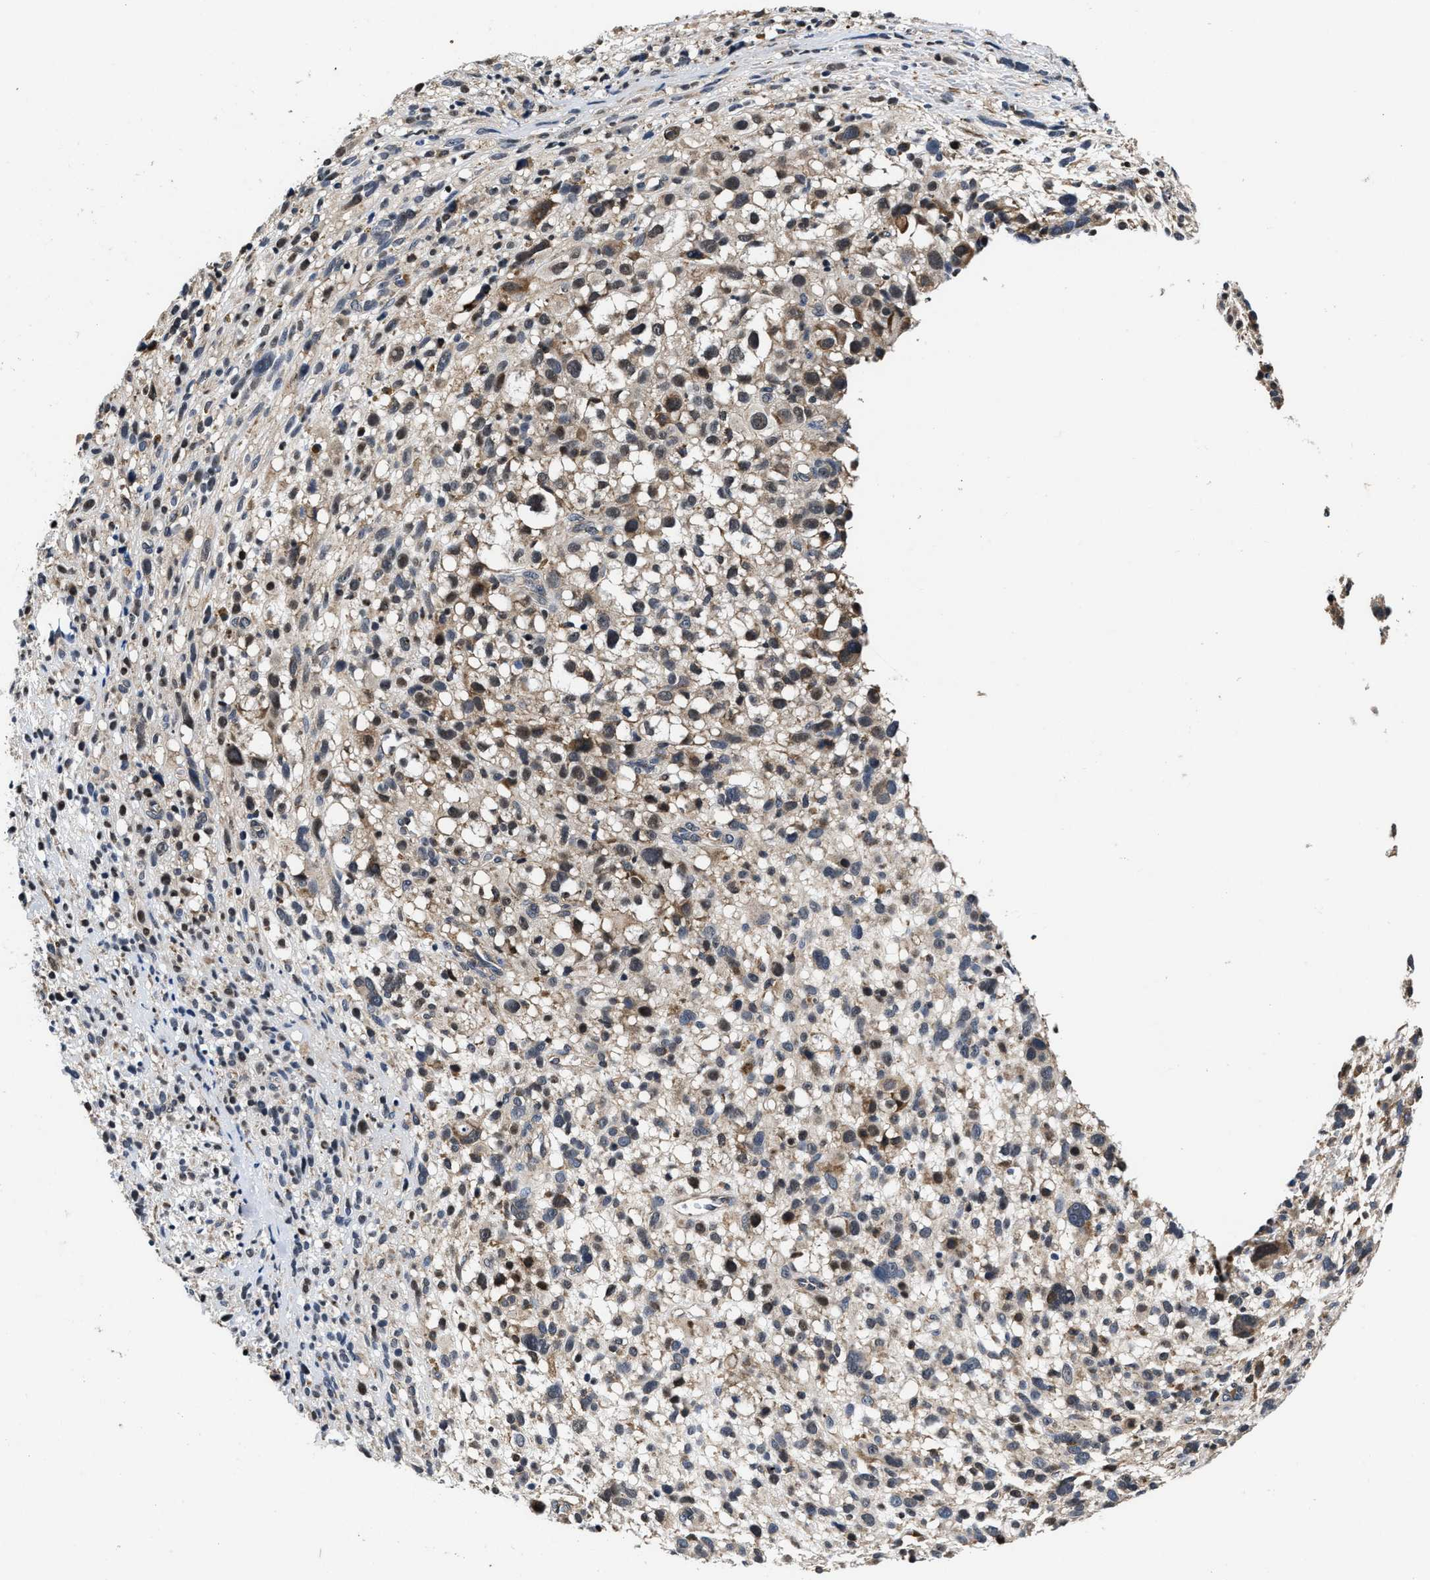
{"staining": {"intensity": "weak", "quantity": "25%-75%", "location": "cytoplasmic/membranous"}, "tissue": "melanoma", "cell_type": "Tumor cells", "image_type": "cancer", "snomed": [{"axis": "morphology", "description": "Malignant melanoma, NOS"}, {"axis": "topography", "description": "Skin"}], "caption": "Protein expression analysis of malignant melanoma displays weak cytoplasmic/membranous staining in about 25%-75% of tumor cells.", "gene": "SLC12A2", "patient": {"sex": "female", "age": 55}}